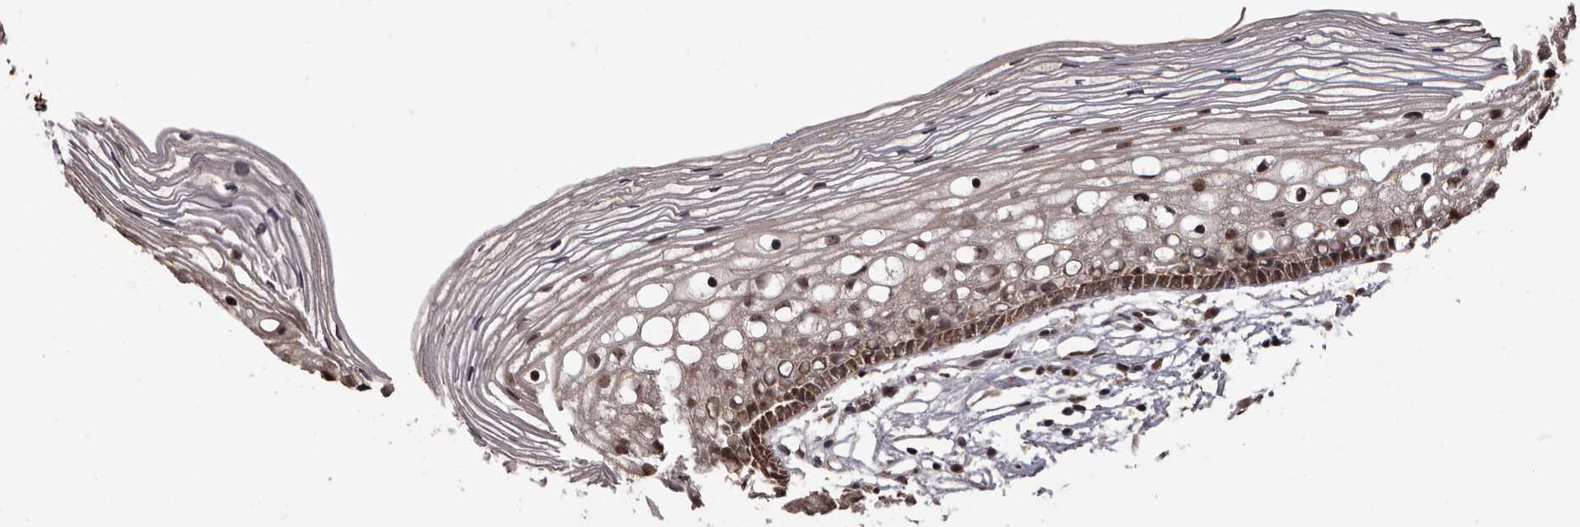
{"staining": {"intensity": "moderate", "quantity": "<25%", "location": "cytoplasmic/membranous"}, "tissue": "cervix", "cell_type": "Glandular cells", "image_type": "normal", "snomed": [{"axis": "morphology", "description": "Normal tissue, NOS"}, {"axis": "topography", "description": "Cervix"}], "caption": "The histopathology image displays immunohistochemical staining of unremarkable cervix. There is moderate cytoplasmic/membranous expression is seen in about <25% of glandular cells. The protein is shown in brown color, while the nuclei are stained blue.", "gene": "ZCCHC7", "patient": {"sex": "female", "age": 27}}